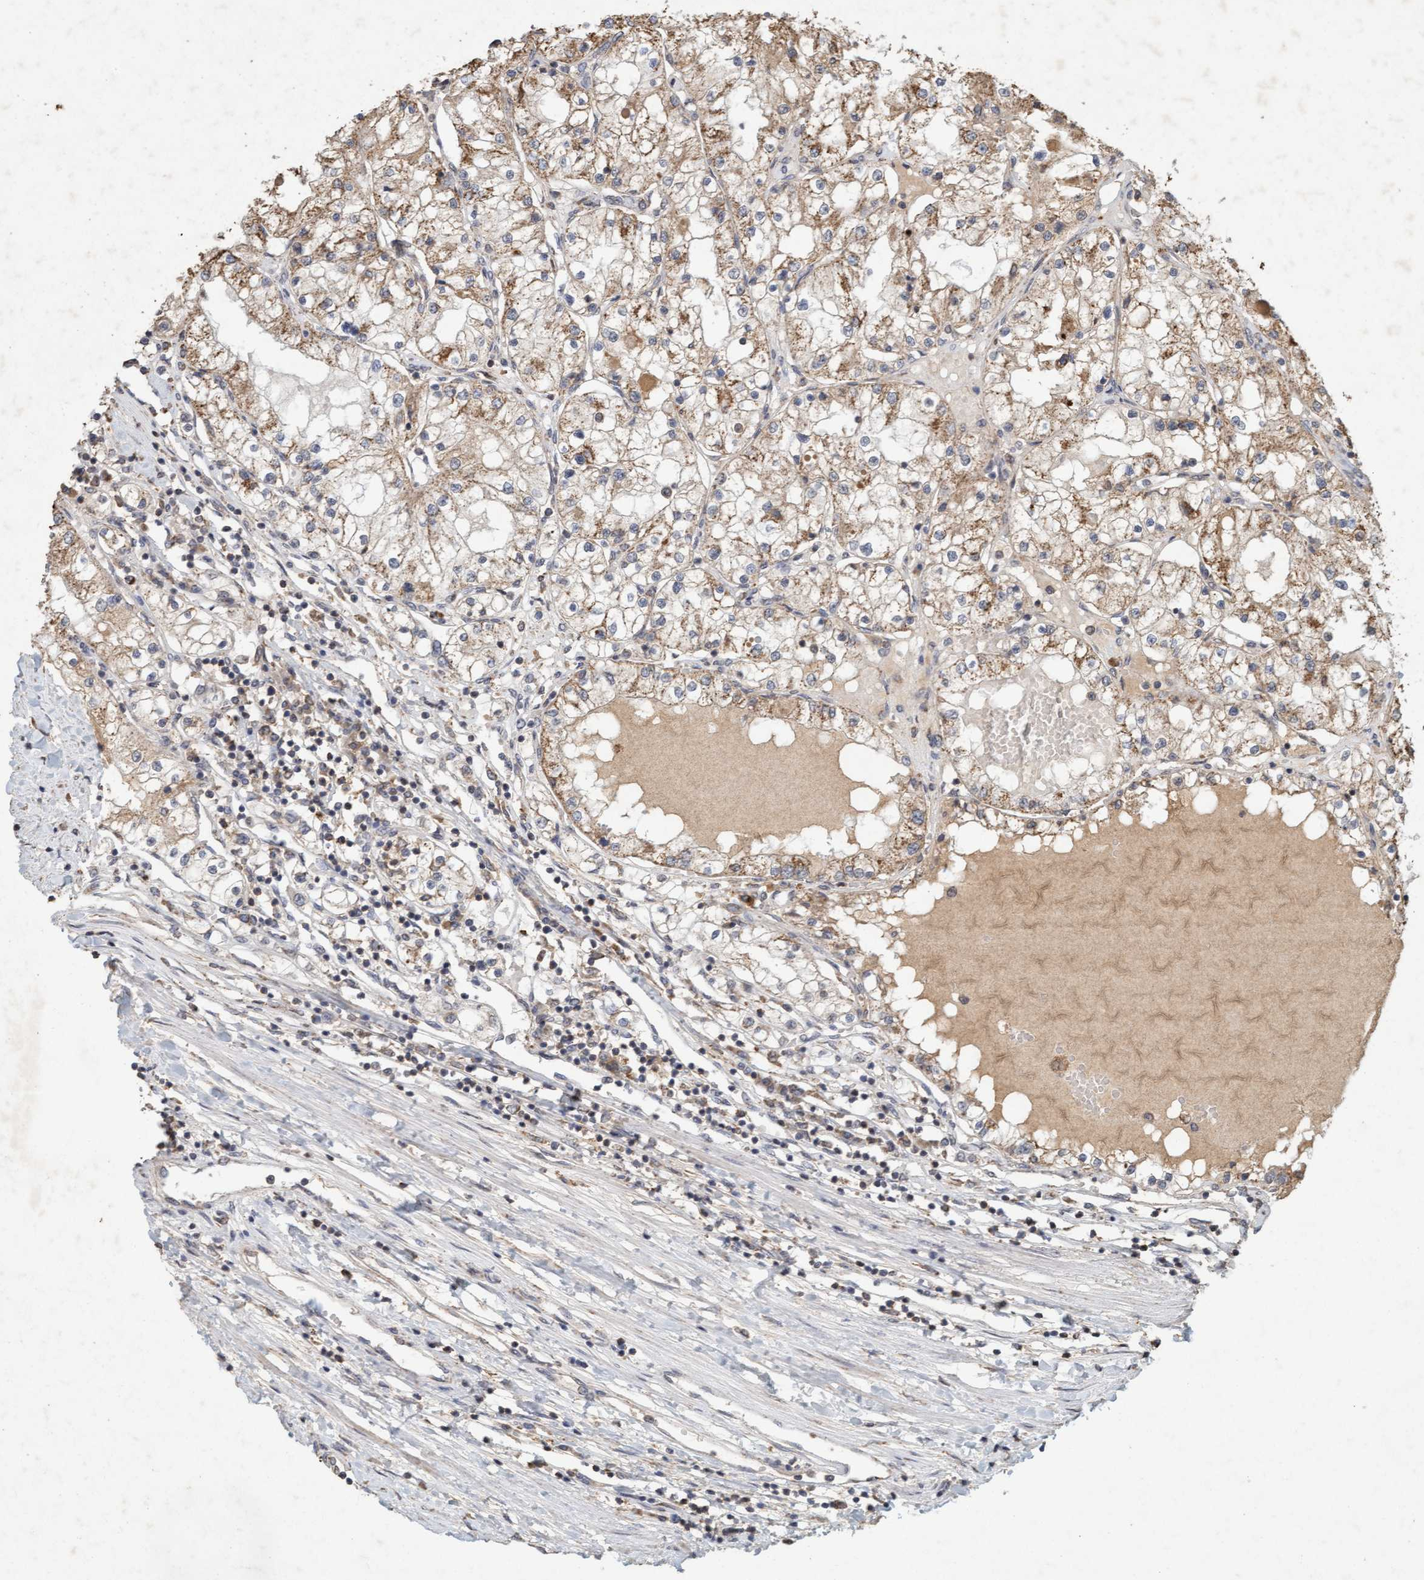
{"staining": {"intensity": "moderate", "quantity": "25%-75%", "location": "cytoplasmic/membranous"}, "tissue": "renal cancer", "cell_type": "Tumor cells", "image_type": "cancer", "snomed": [{"axis": "morphology", "description": "Adenocarcinoma, NOS"}, {"axis": "topography", "description": "Kidney"}], "caption": "This photomicrograph demonstrates IHC staining of renal cancer (adenocarcinoma), with medium moderate cytoplasmic/membranous expression in about 25%-75% of tumor cells.", "gene": "VSIG8", "patient": {"sex": "male", "age": 68}}